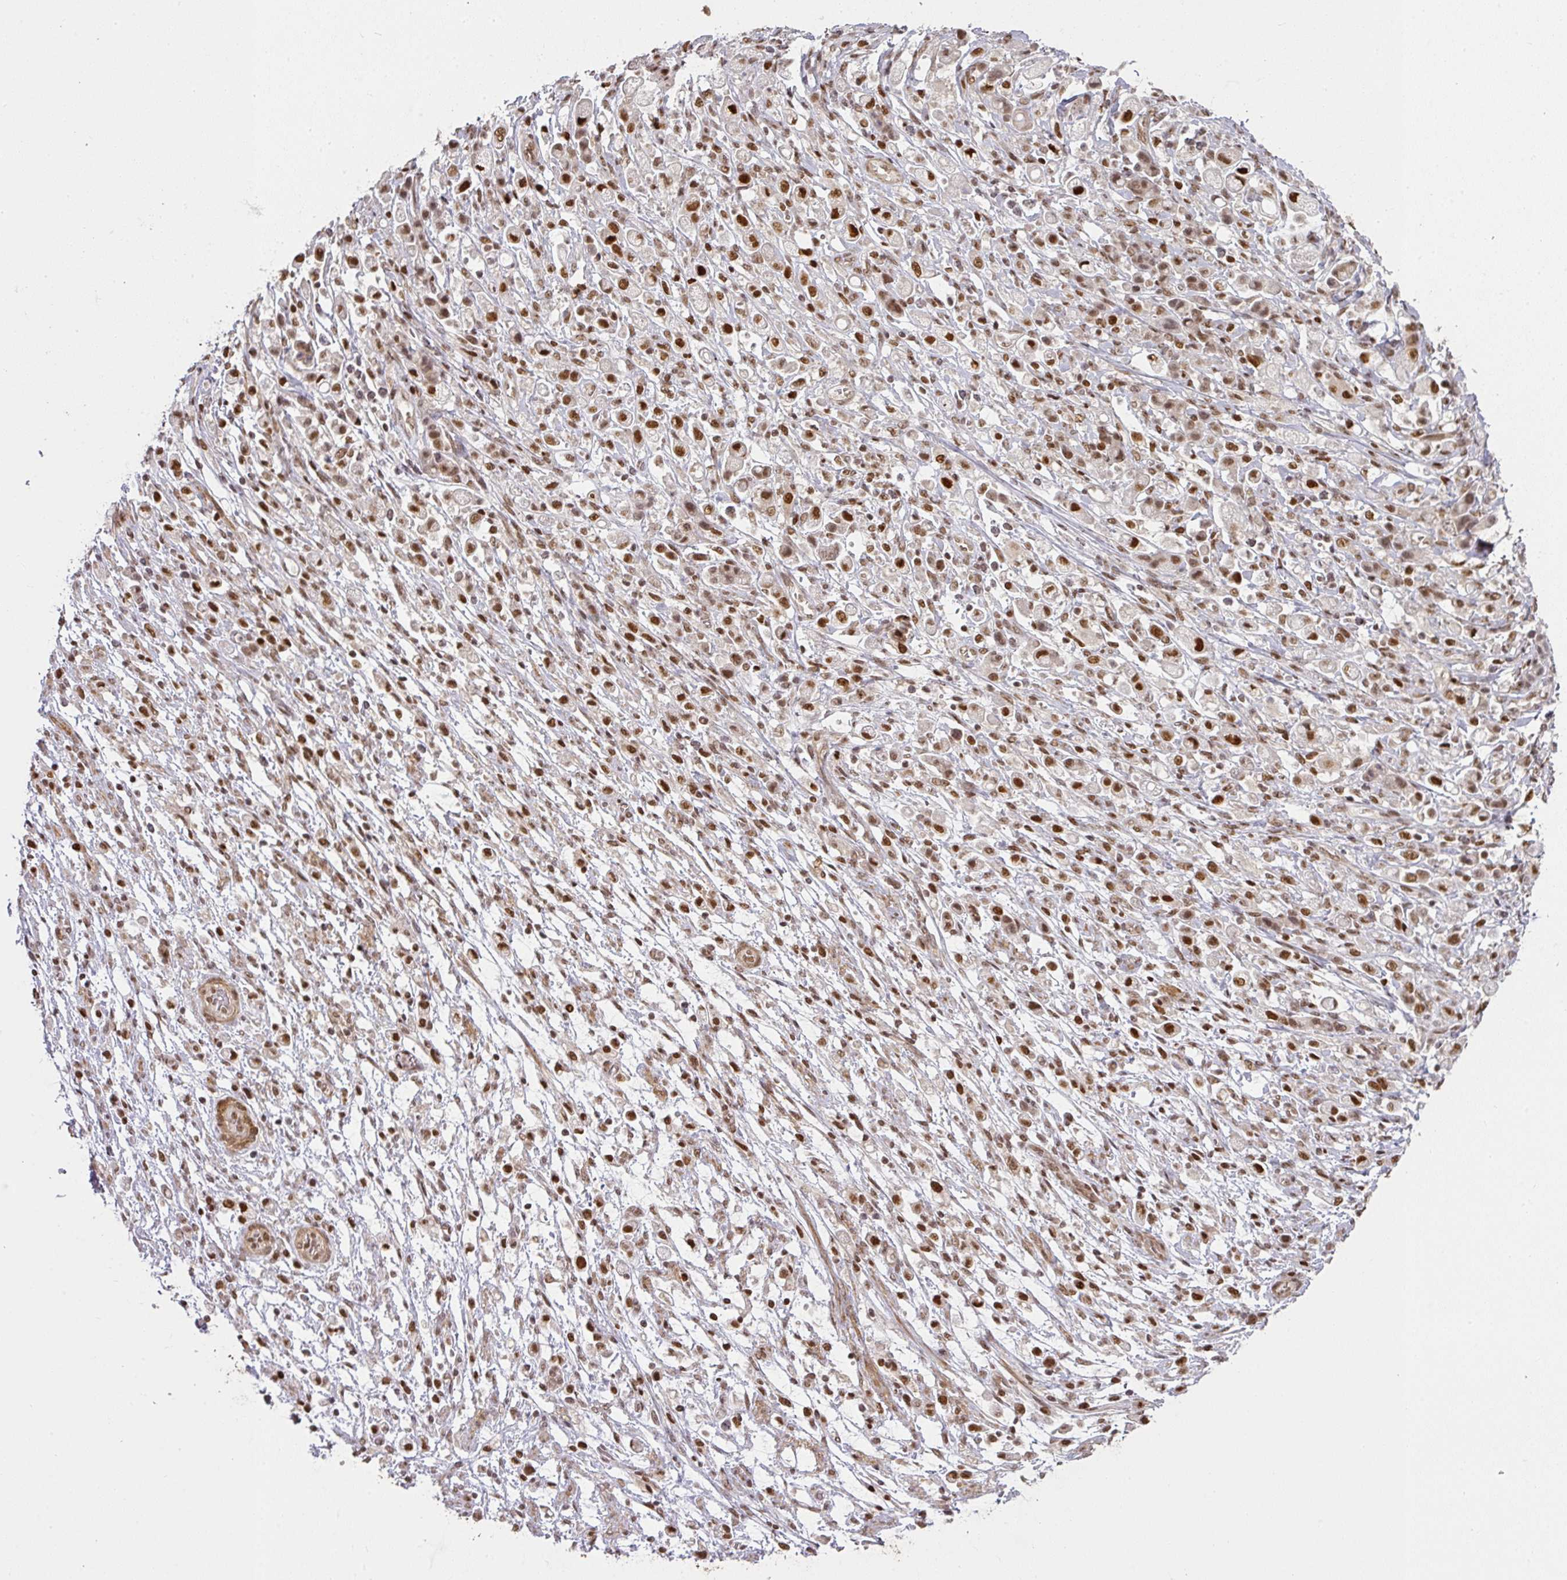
{"staining": {"intensity": "moderate", "quantity": ">75%", "location": "nuclear"}, "tissue": "stomach cancer", "cell_type": "Tumor cells", "image_type": "cancer", "snomed": [{"axis": "morphology", "description": "Adenocarcinoma, NOS"}, {"axis": "topography", "description": "Stomach"}], "caption": "Protein expression analysis of human stomach cancer reveals moderate nuclear positivity in approximately >75% of tumor cells.", "gene": "GPRIN2", "patient": {"sex": "female", "age": 60}}